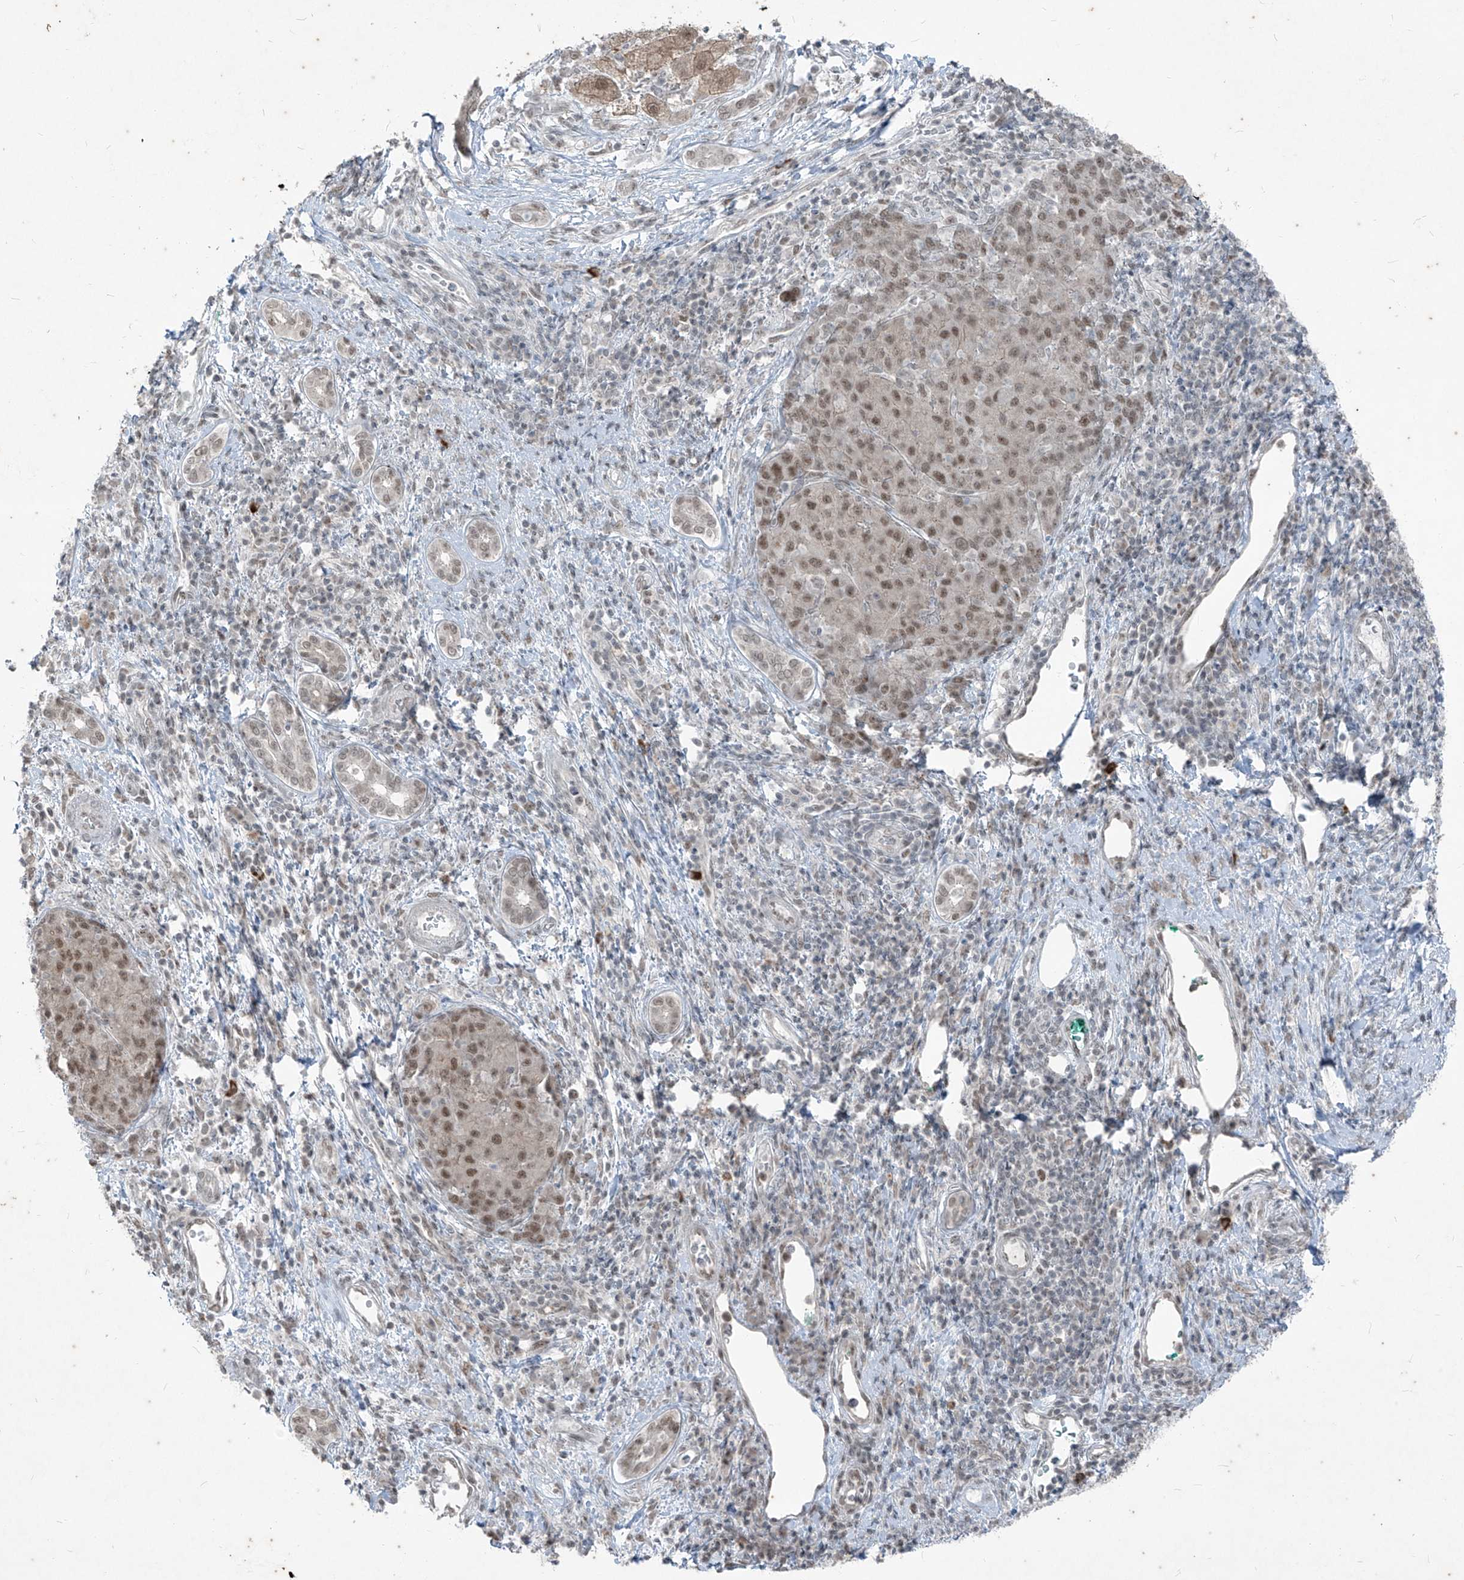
{"staining": {"intensity": "moderate", "quantity": ">75%", "location": "cytoplasmic/membranous,nuclear"}, "tissue": "liver cancer", "cell_type": "Tumor cells", "image_type": "cancer", "snomed": [{"axis": "morphology", "description": "Carcinoma, Hepatocellular, NOS"}, {"axis": "topography", "description": "Liver"}], "caption": "DAB immunohistochemical staining of human liver cancer displays moderate cytoplasmic/membranous and nuclear protein expression in about >75% of tumor cells.", "gene": "ZNF354B", "patient": {"sex": "male", "age": 65}}